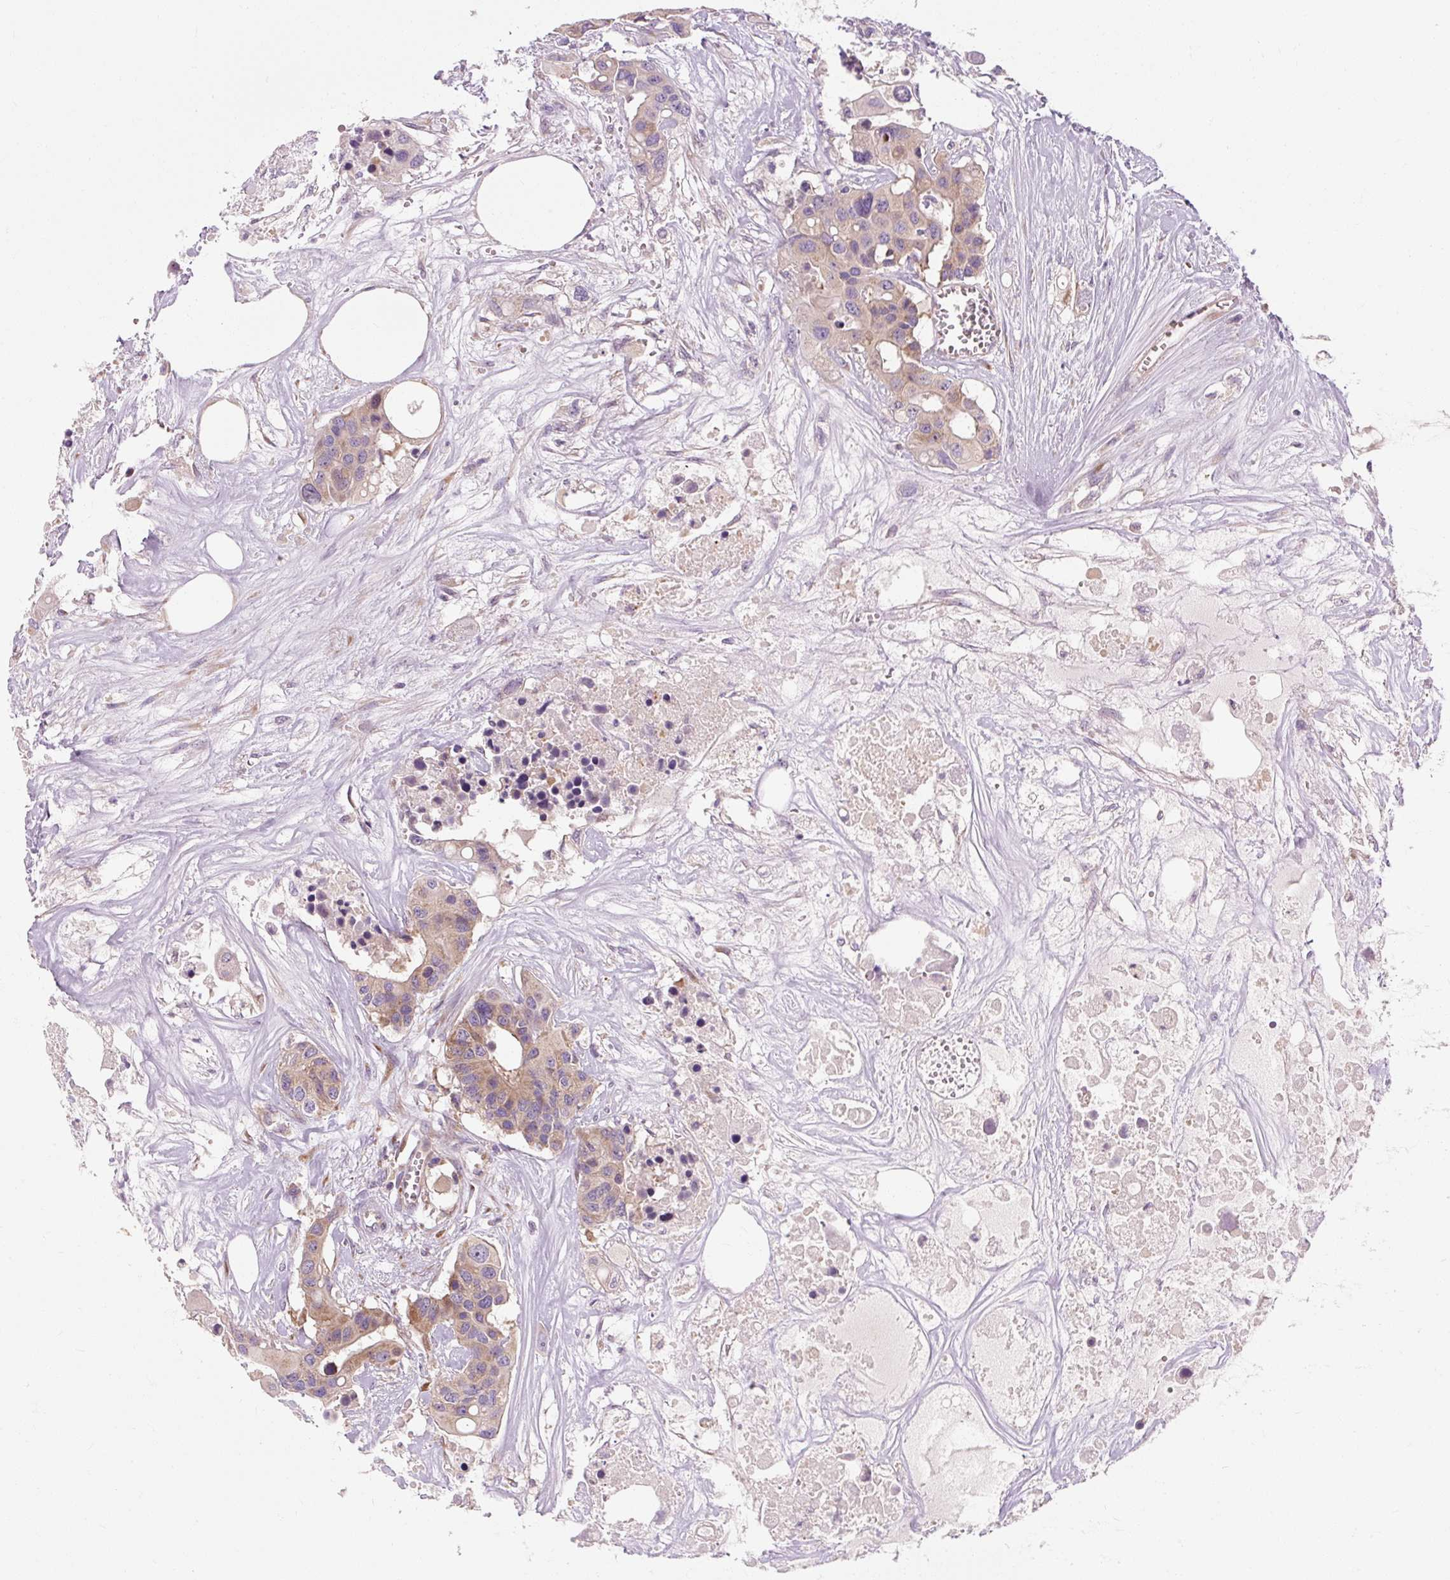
{"staining": {"intensity": "moderate", "quantity": "25%-75%", "location": "cytoplasmic/membranous"}, "tissue": "colorectal cancer", "cell_type": "Tumor cells", "image_type": "cancer", "snomed": [{"axis": "morphology", "description": "Adenocarcinoma, NOS"}, {"axis": "topography", "description": "Colon"}], "caption": "A brown stain shows moderate cytoplasmic/membranous expression of a protein in human colorectal cancer (adenocarcinoma) tumor cells.", "gene": "PRSS48", "patient": {"sex": "male", "age": 77}}